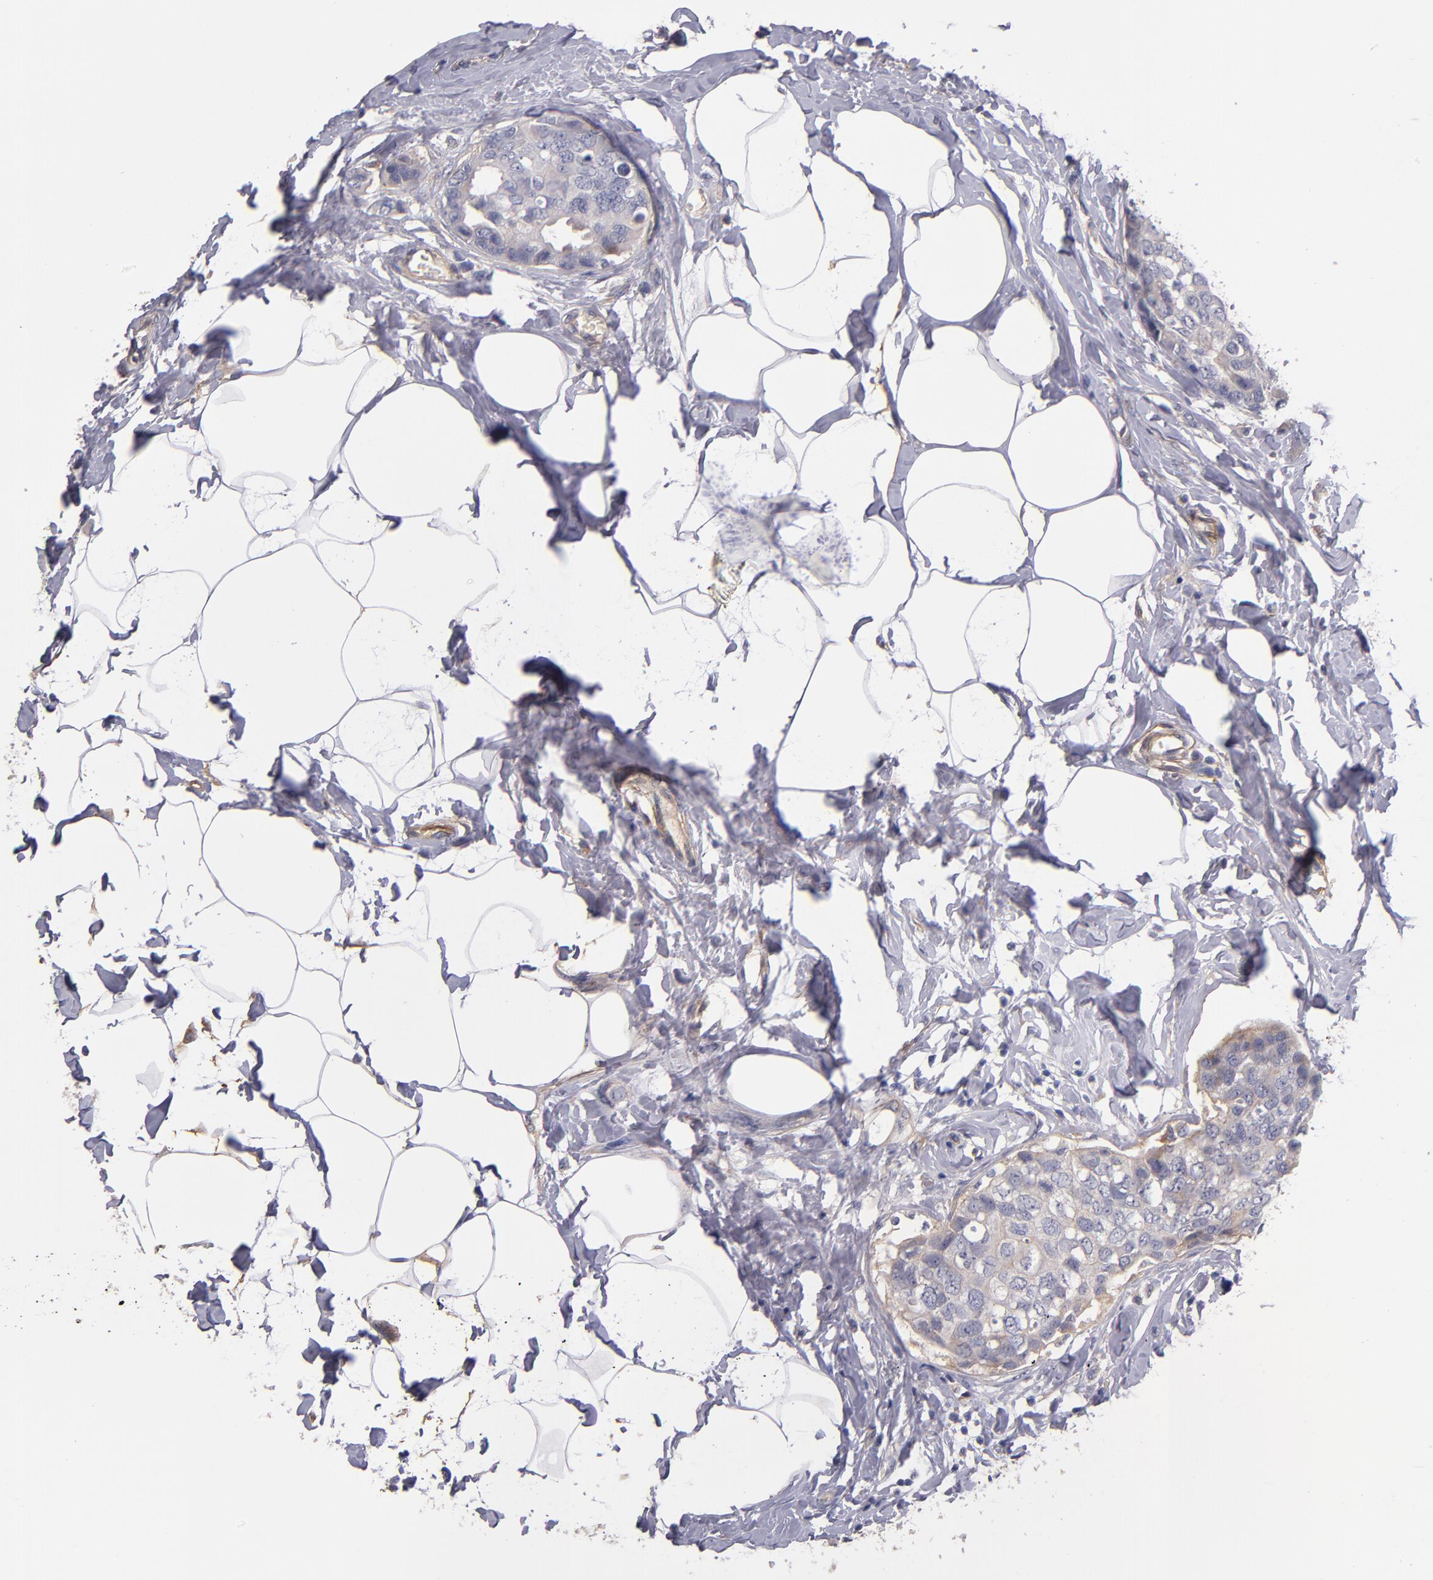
{"staining": {"intensity": "weak", "quantity": "25%-75%", "location": "cytoplasmic/membranous"}, "tissue": "breast cancer", "cell_type": "Tumor cells", "image_type": "cancer", "snomed": [{"axis": "morphology", "description": "Normal tissue, NOS"}, {"axis": "morphology", "description": "Duct carcinoma"}, {"axis": "topography", "description": "Breast"}], "caption": "Immunohistochemical staining of intraductal carcinoma (breast) shows weak cytoplasmic/membranous protein expression in approximately 25%-75% of tumor cells.", "gene": "PLSCR4", "patient": {"sex": "female", "age": 50}}